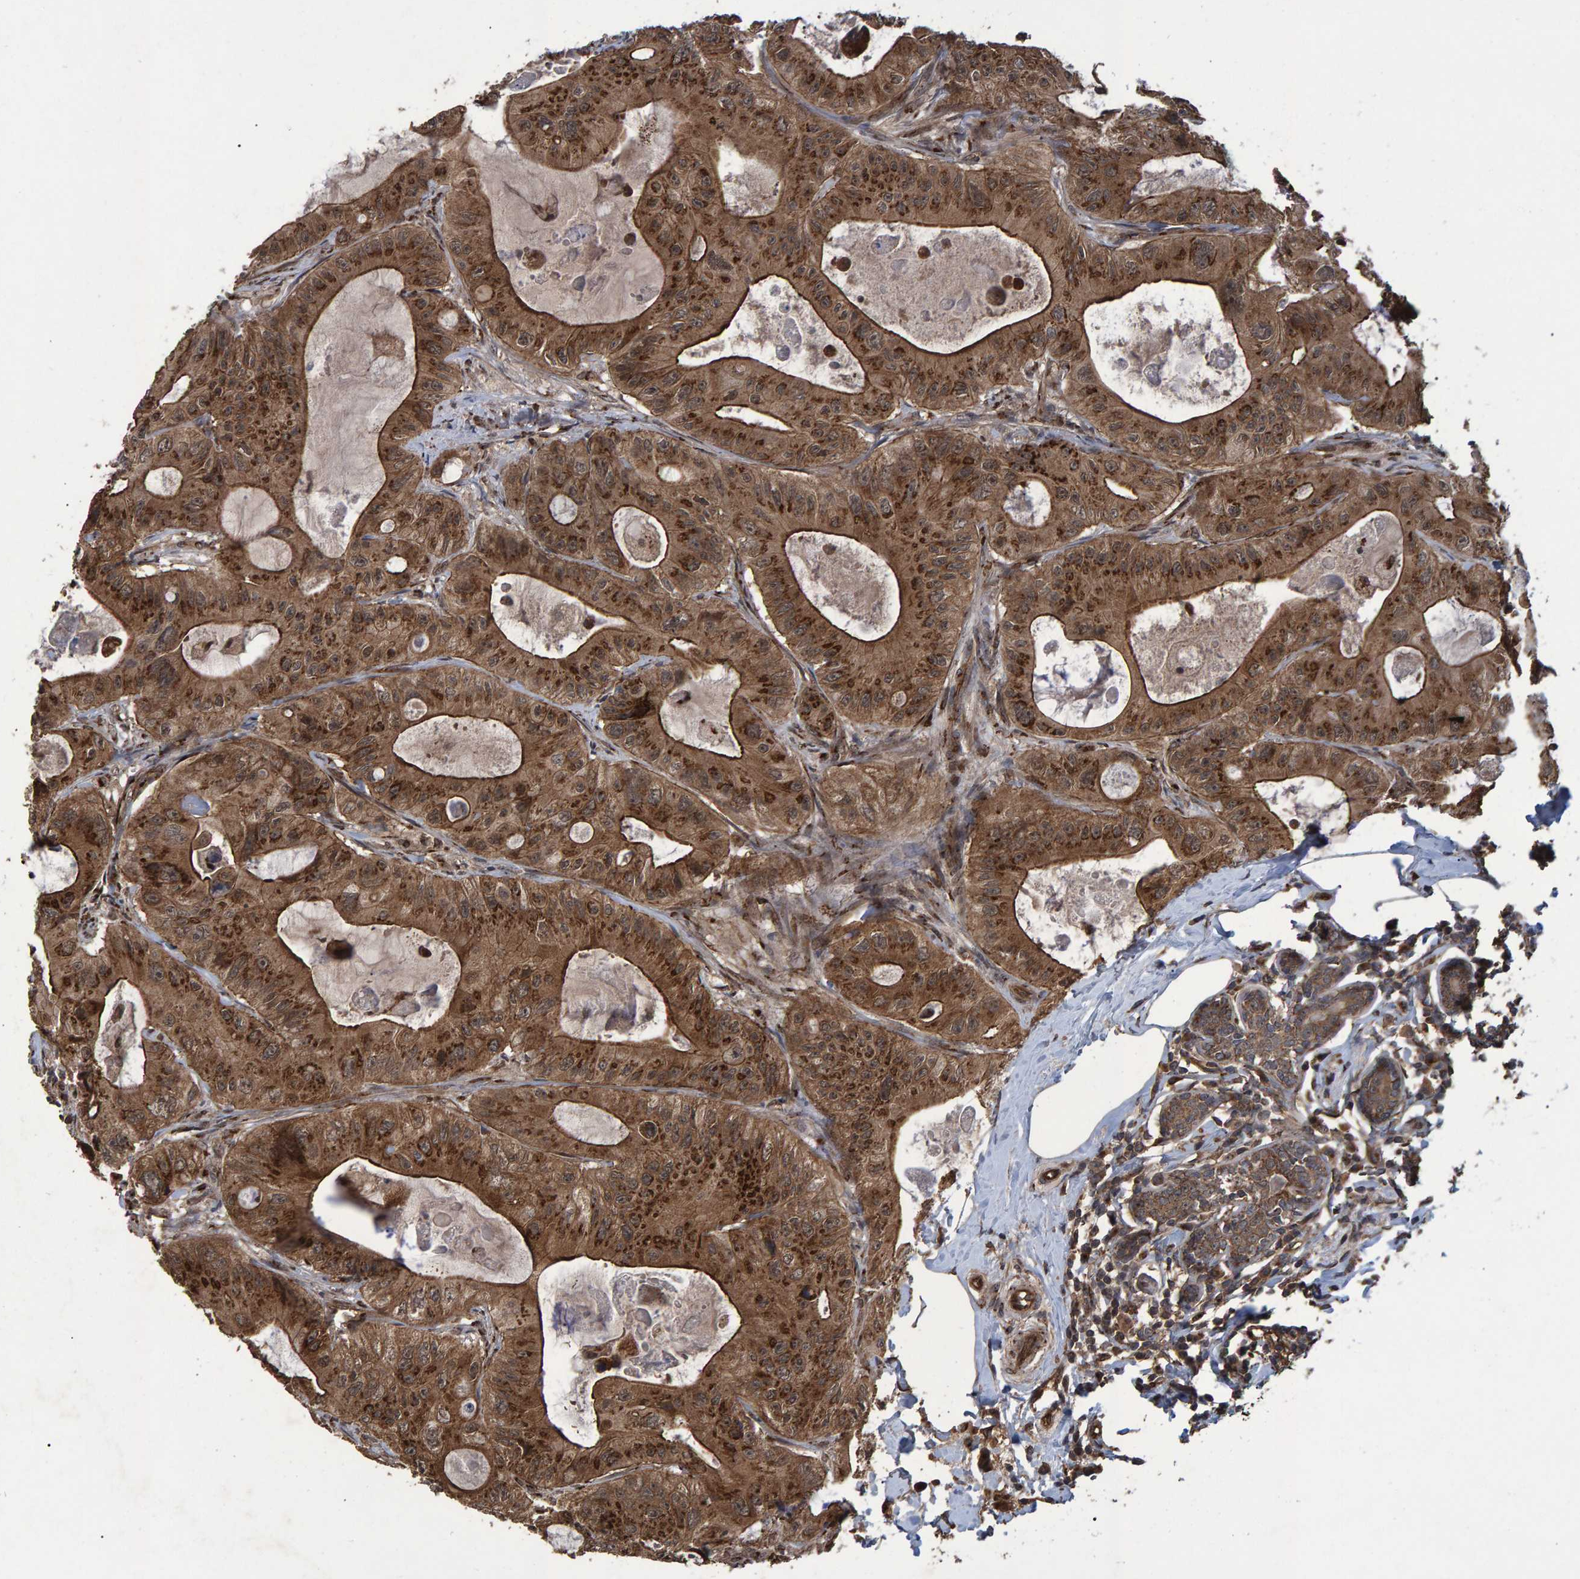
{"staining": {"intensity": "strong", "quantity": ">75%", "location": "cytoplasmic/membranous"}, "tissue": "colorectal cancer", "cell_type": "Tumor cells", "image_type": "cancer", "snomed": [{"axis": "morphology", "description": "Adenocarcinoma, NOS"}, {"axis": "topography", "description": "Colon"}], "caption": "Colorectal cancer stained with immunohistochemistry shows strong cytoplasmic/membranous positivity in about >75% of tumor cells.", "gene": "TRIM68", "patient": {"sex": "female", "age": 46}}